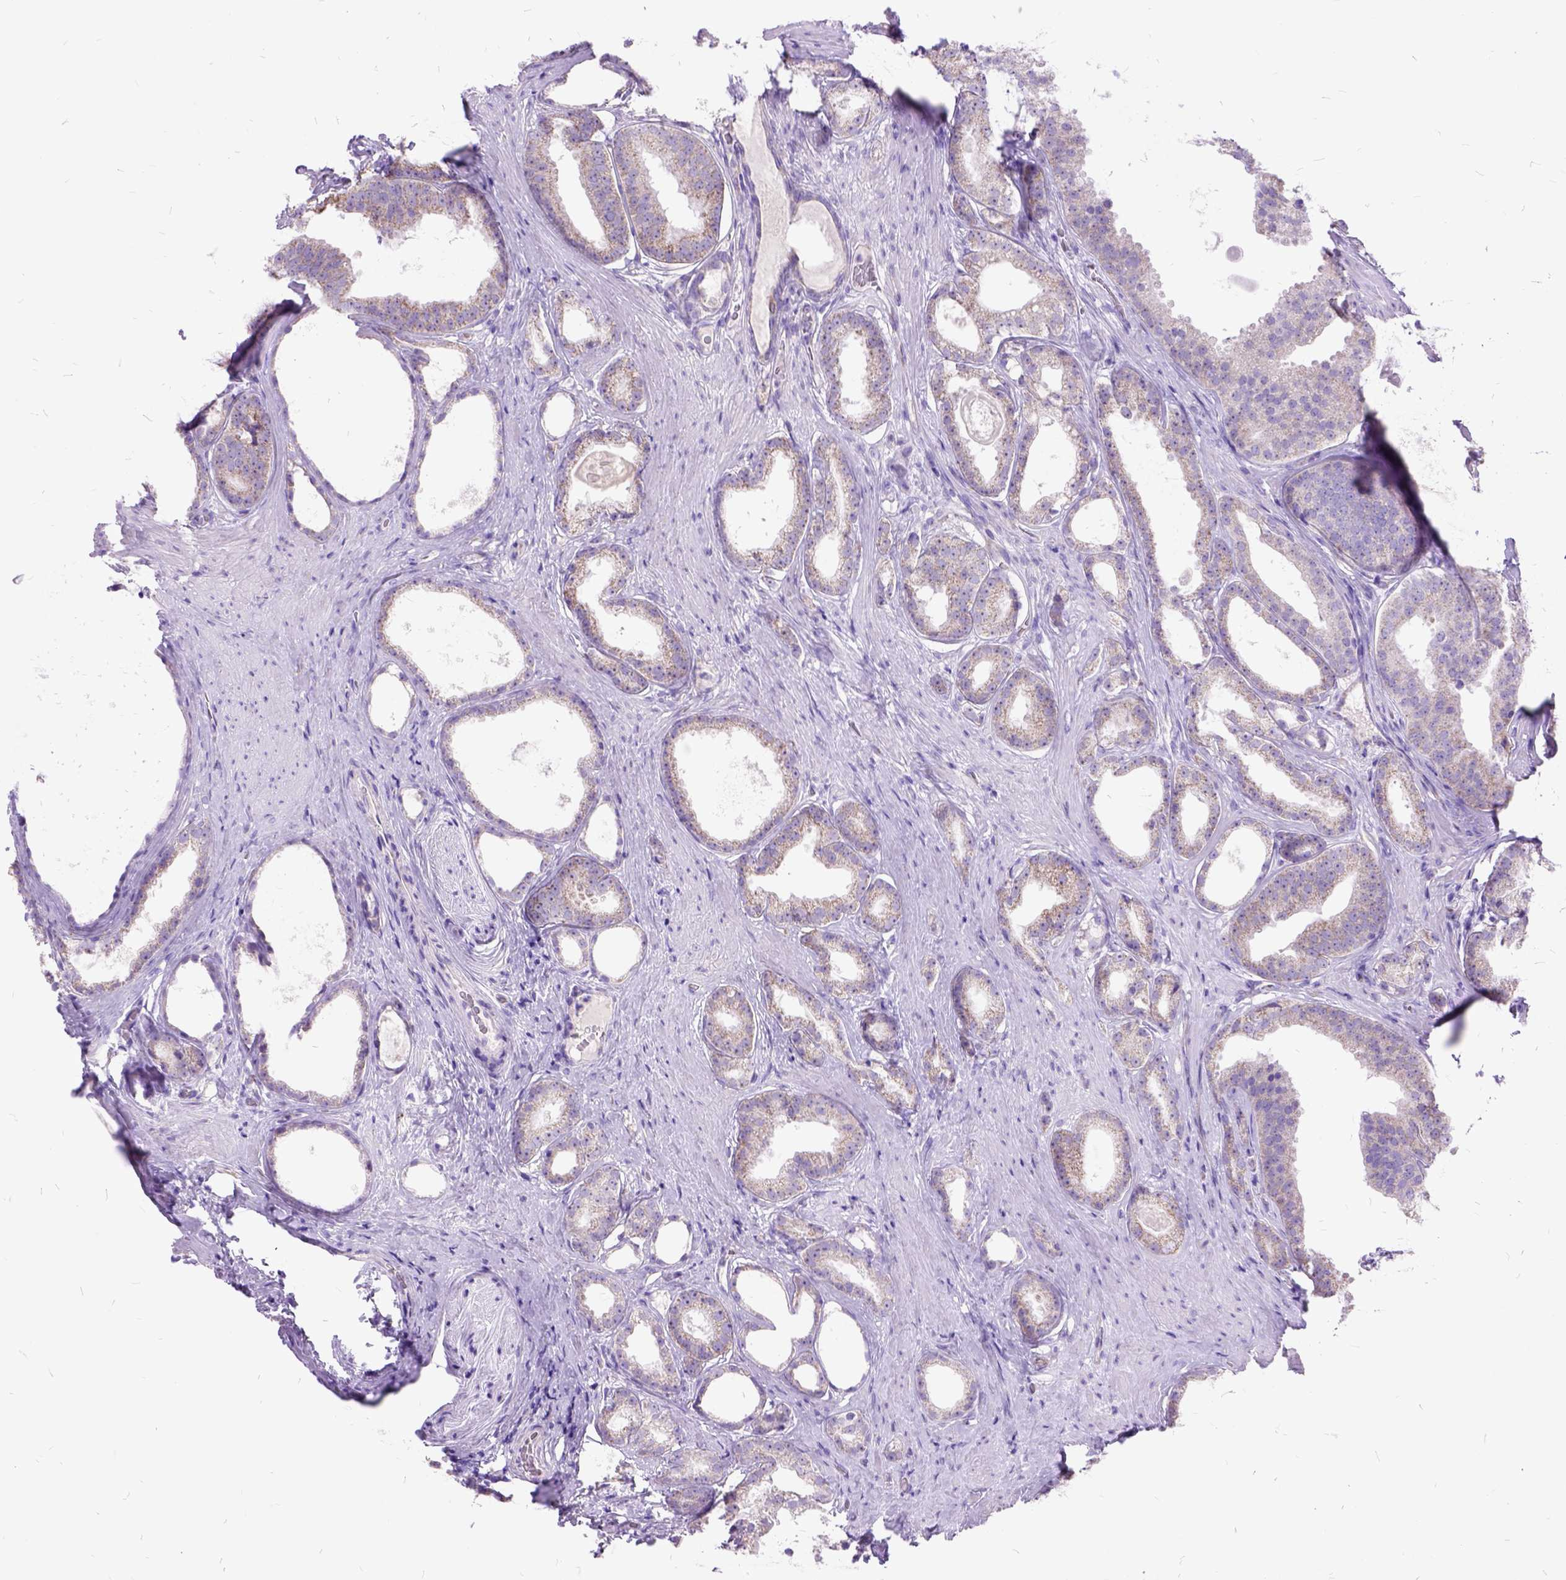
{"staining": {"intensity": "weak", "quantity": "25%-75%", "location": "cytoplasmic/membranous"}, "tissue": "prostate cancer", "cell_type": "Tumor cells", "image_type": "cancer", "snomed": [{"axis": "morphology", "description": "Adenocarcinoma, Low grade"}, {"axis": "topography", "description": "Prostate"}], "caption": "This histopathology image shows immunohistochemistry (IHC) staining of human prostate low-grade adenocarcinoma, with low weak cytoplasmic/membranous staining in approximately 25%-75% of tumor cells.", "gene": "CTAG2", "patient": {"sex": "male", "age": 65}}